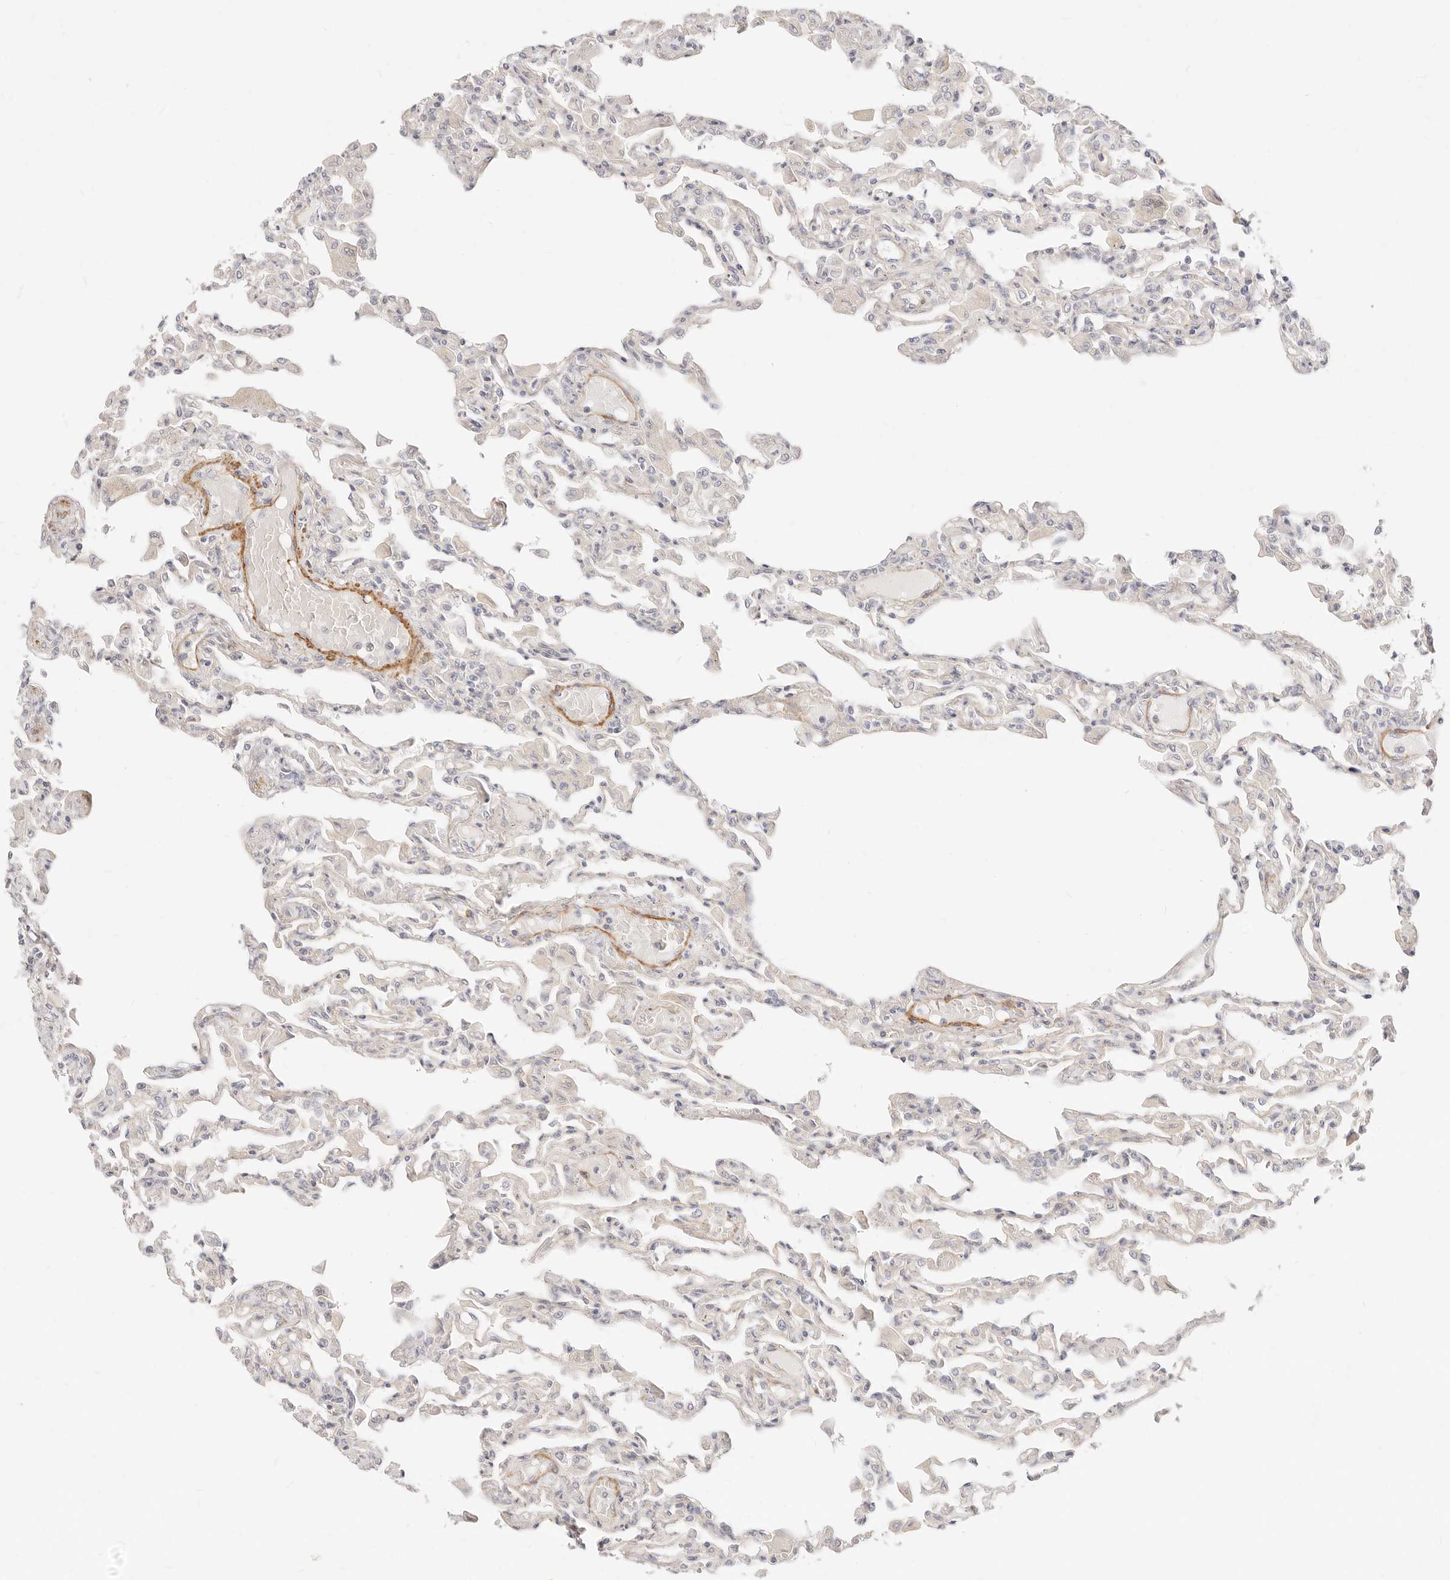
{"staining": {"intensity": "negative", "quantity": "none", "location": "none"}, "tissue": "lung", "cell_type": "Alveolar cells", "image_type": "normal", "snomed": [{"axis": "morphology", "description": "Normal tissue, NOS"}, {"axis": "topography", "description": "Bronchus"}, {"axis": "topography", "description": "Lung"}], "caption": "This is a micrograph of IHC staining of unremarkable lung, which shows no expression in alveolar cells. (DAB (3,3'-diaminobenzidine) immunohistochemistry (IHC), high magnification).", "gene": "UBXN10", "patient": {"sex": "female", "age": 49}}